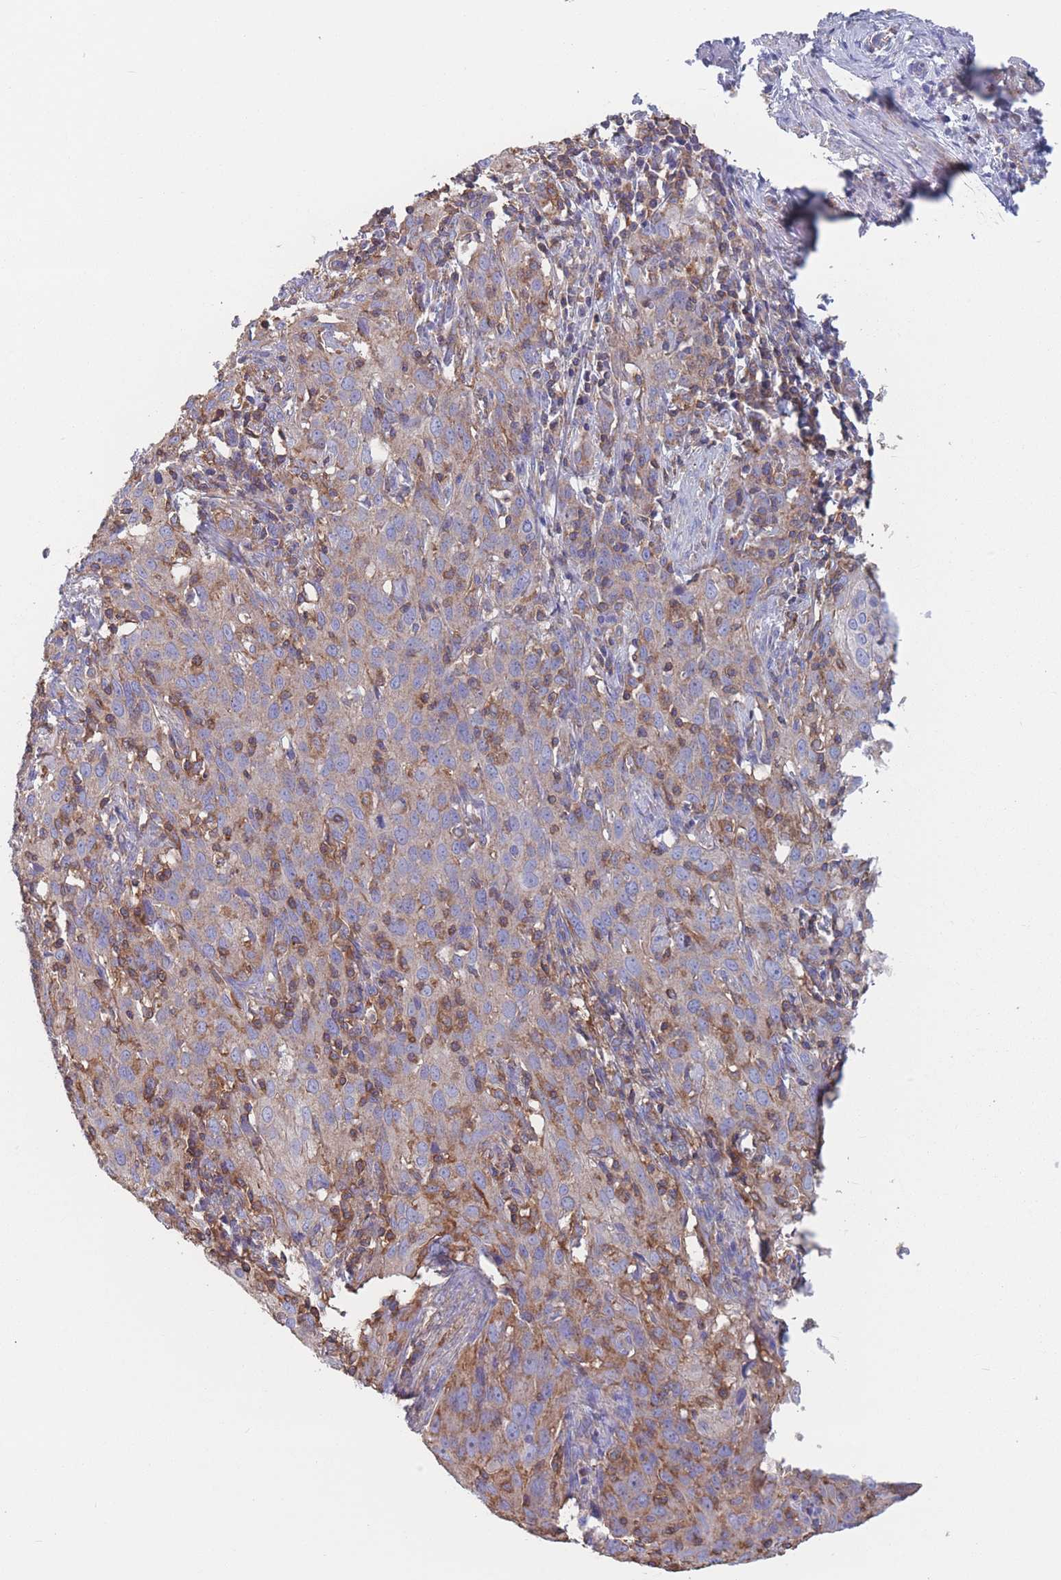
{"staining": {"intensity": "weak", "quantity": "<25%", "location": "cytoplasmic/membranous"}, "tissue": "cervical cancer", "cell_type": "Tumor cells", "image_type": "cancer", "snomed": [{"axis": "morphology", "description": "Squamous cell carcinoma, NOS"}, {"axis": "topography", "description": "Cervix"}], "caption": "This is an IHC micrograph of cervical squamous cell carcinoma. There is no staining in tumor cells.", "gene": "ADH1A", "patient": {"sex": "female", "age": 50}}